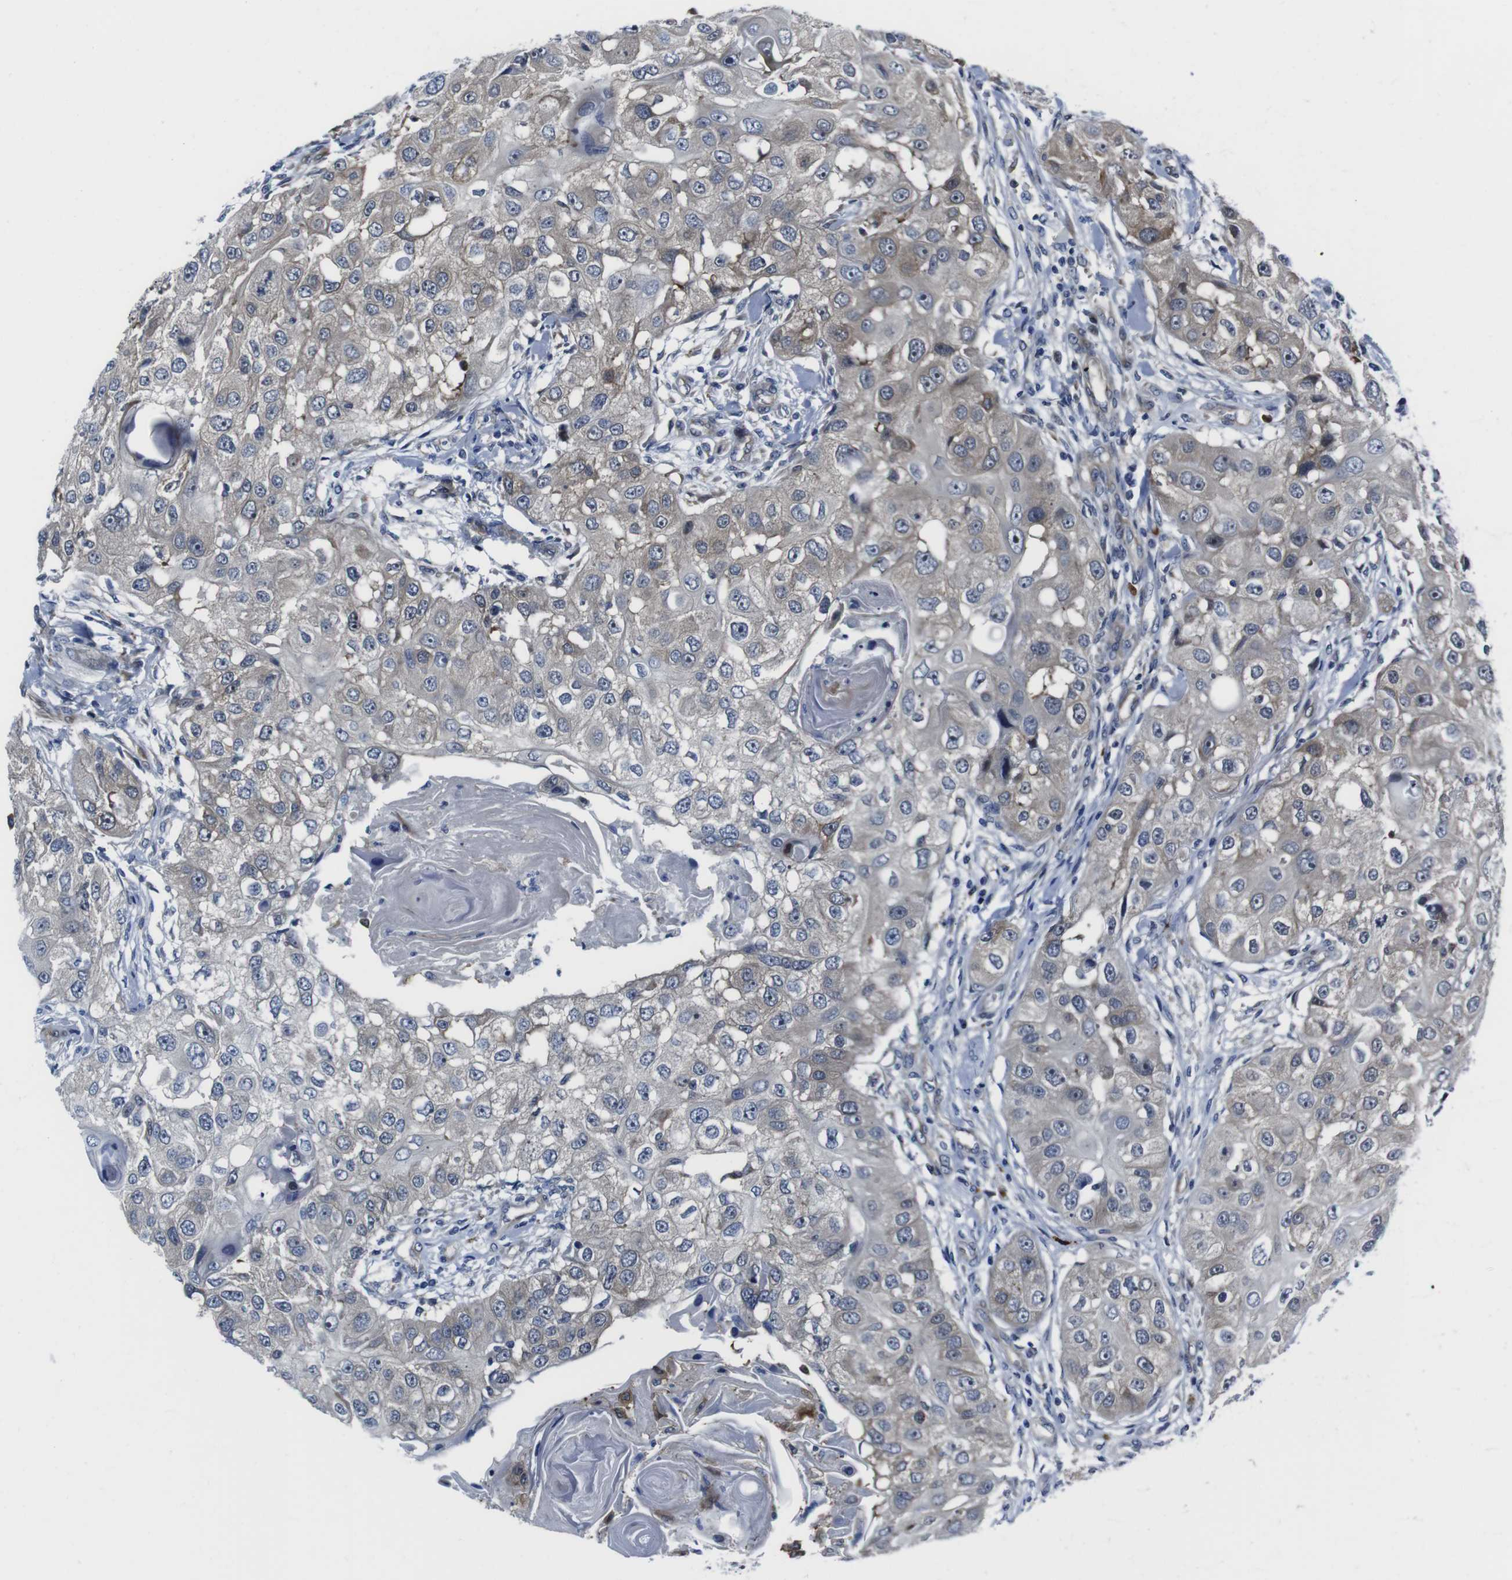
{"staining": {"intensity": "weak", "quantity": ">75%", "location": "cytoplasmic/membranous"}, "tissue": "head and neck cancer", "cell_type": "Tumor cells", "image_type": "cancer", "snomed": [{"axis": "morphology", "description": "Normal tissue, NOS"}, {"axis": "morphology", "description": "Squamous cell carcinoma, NOS"}, {"axis": "topography", "description": "Skeletal muscle"}, {"axis": "topography", "description": "Head-Neck"}], "caption": "Immunohistochemistry (IHC) of human head and neck cancer demonstrates low levels of weak cytoplasmic/membranous expression in approximately >75% of tumor cells.", "gene": "EIF4A1", "patient": {"sex": "male", "age": 51}}